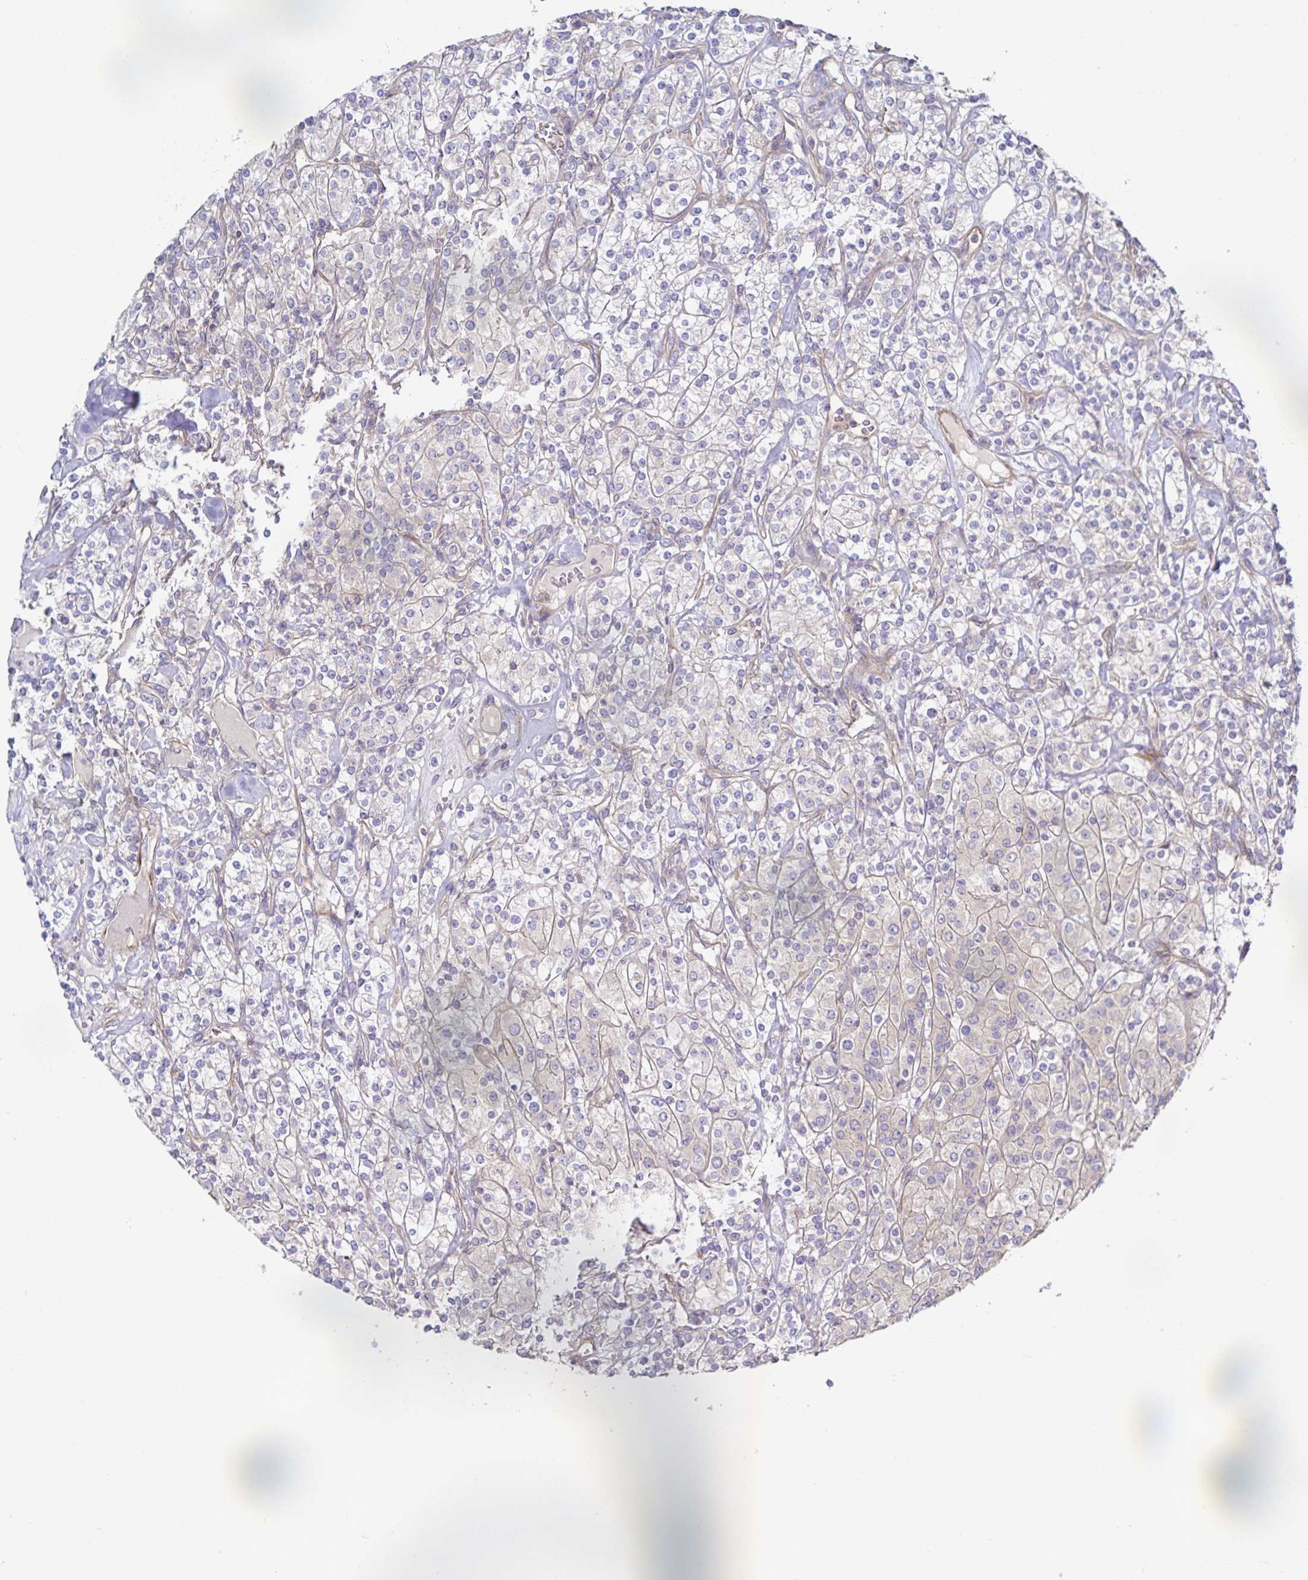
{"staining": {"intensity": "negative", "quantity": "none", "location": "none"}, "tissue": "renal cancer", "cell_type": "Tumor cells", "image_type": "cancer", "snomed": [{"axis": "morphology", "description": "Adenocarcinoma, NOS"}, {"axis": "topography", "description": "Kidney"}], "caption": "This is a photomicrograph of immunohistochemistry (IHC) staining of adenocarcinoma (renal), which shows no positivity in tumor cells.", "gene": "METTL22", "patient": {"sex": "male", "age": 77}}